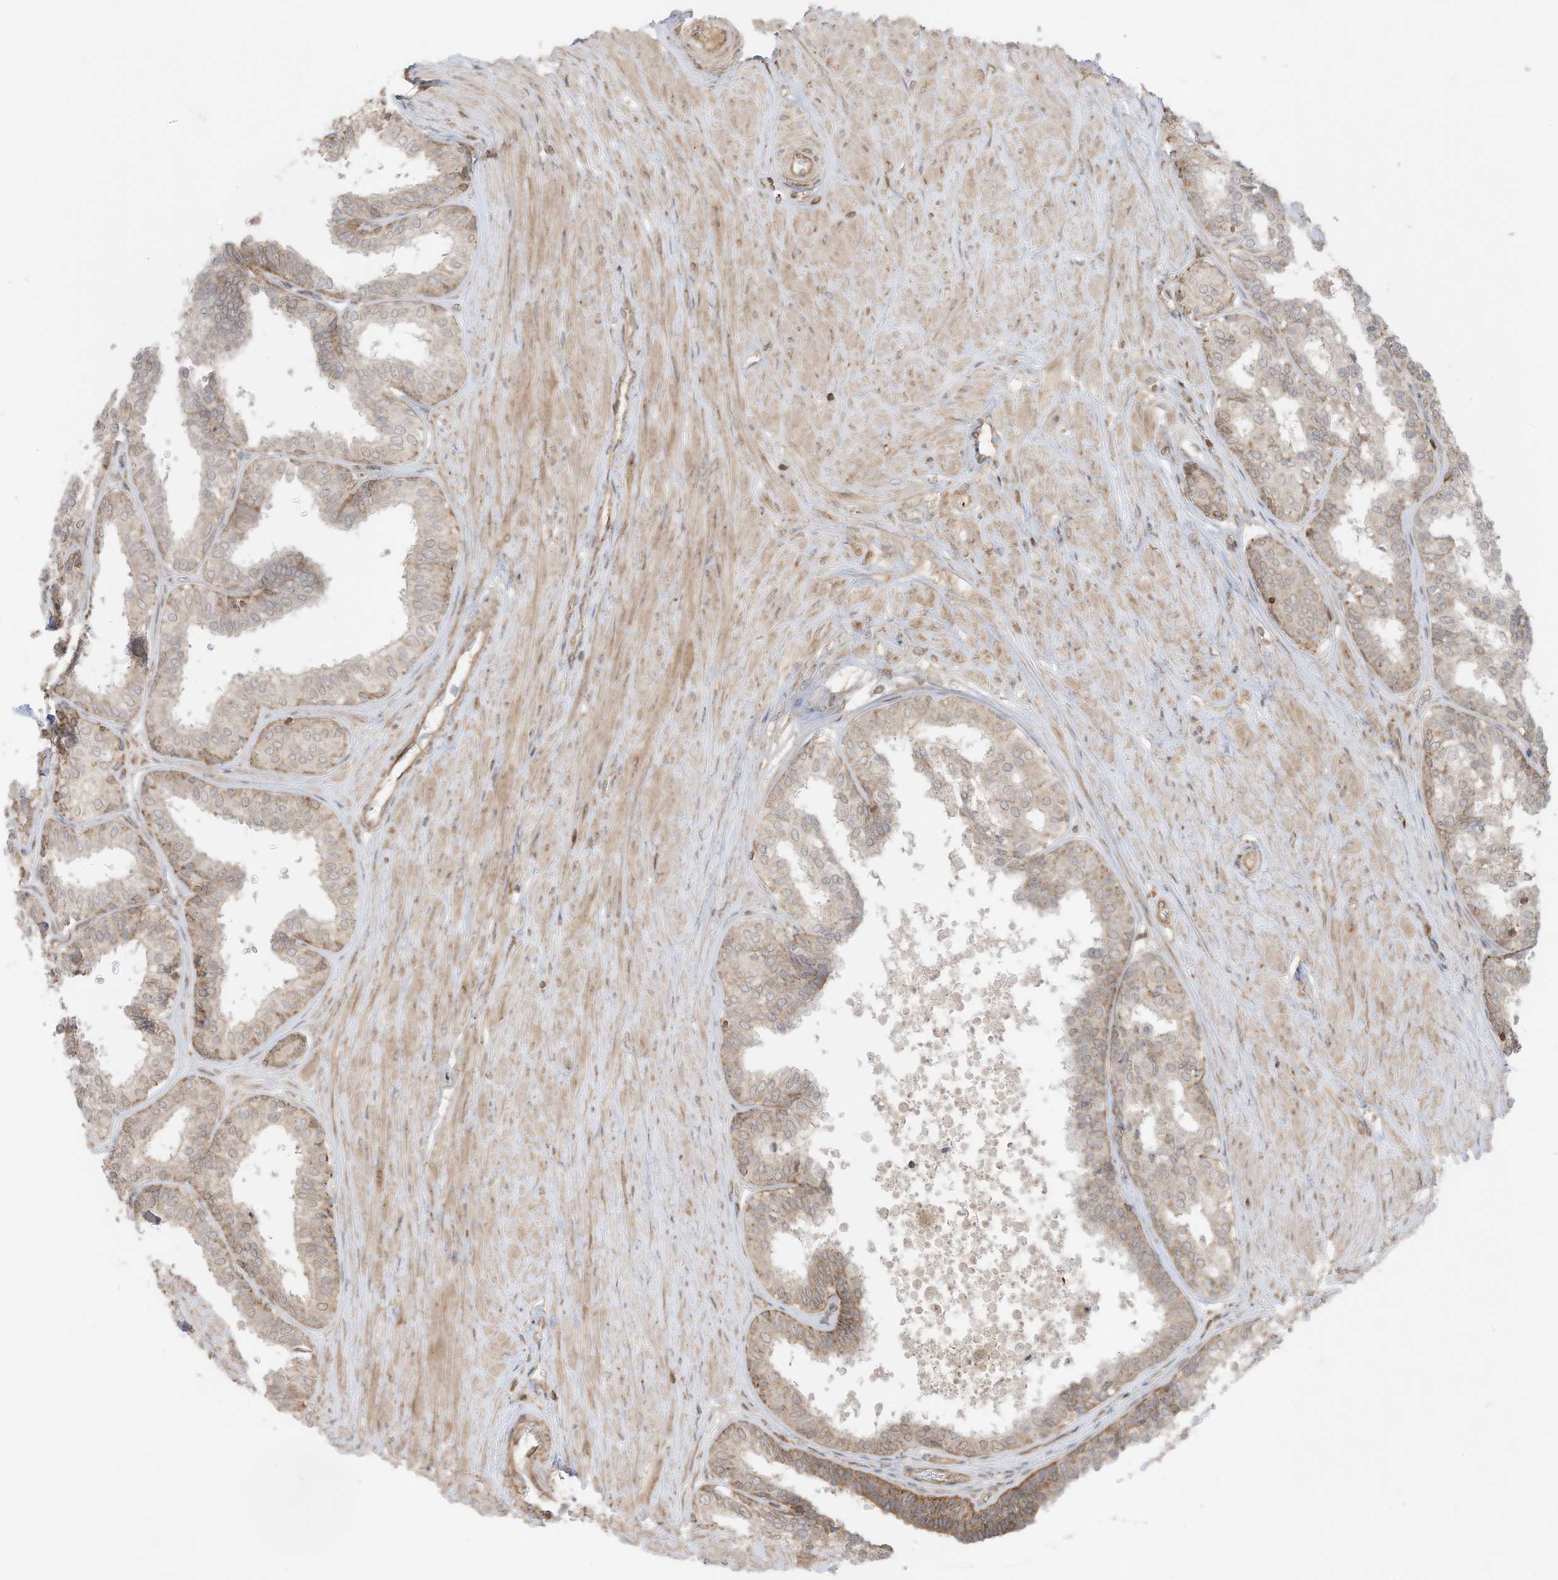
{"staining": {"intensity": "moderate", "quantity": "<25%", "location": "cytoplasmic/membranous"}, "tissue": "prostate", "cell_type": "Glandular cells", "image_type": "normal", "snomed": [{"axis": "morphology", "description": "Normal tissue, NOS"}, {"axis": "topography", "description": "Prostate"}], "caption": "Glandular cells exhibit moderate cytoplasmic/membranous expression in about <25% of cells in benign prostate. Using DAB (3,3'-diaminobenzidine) (brown) and hematoxylin (blue) stains, captured at high magnification using brightfield microscopy.", "gene": "SLC25A12", "patient": {"sex": "male", "age": 48}}